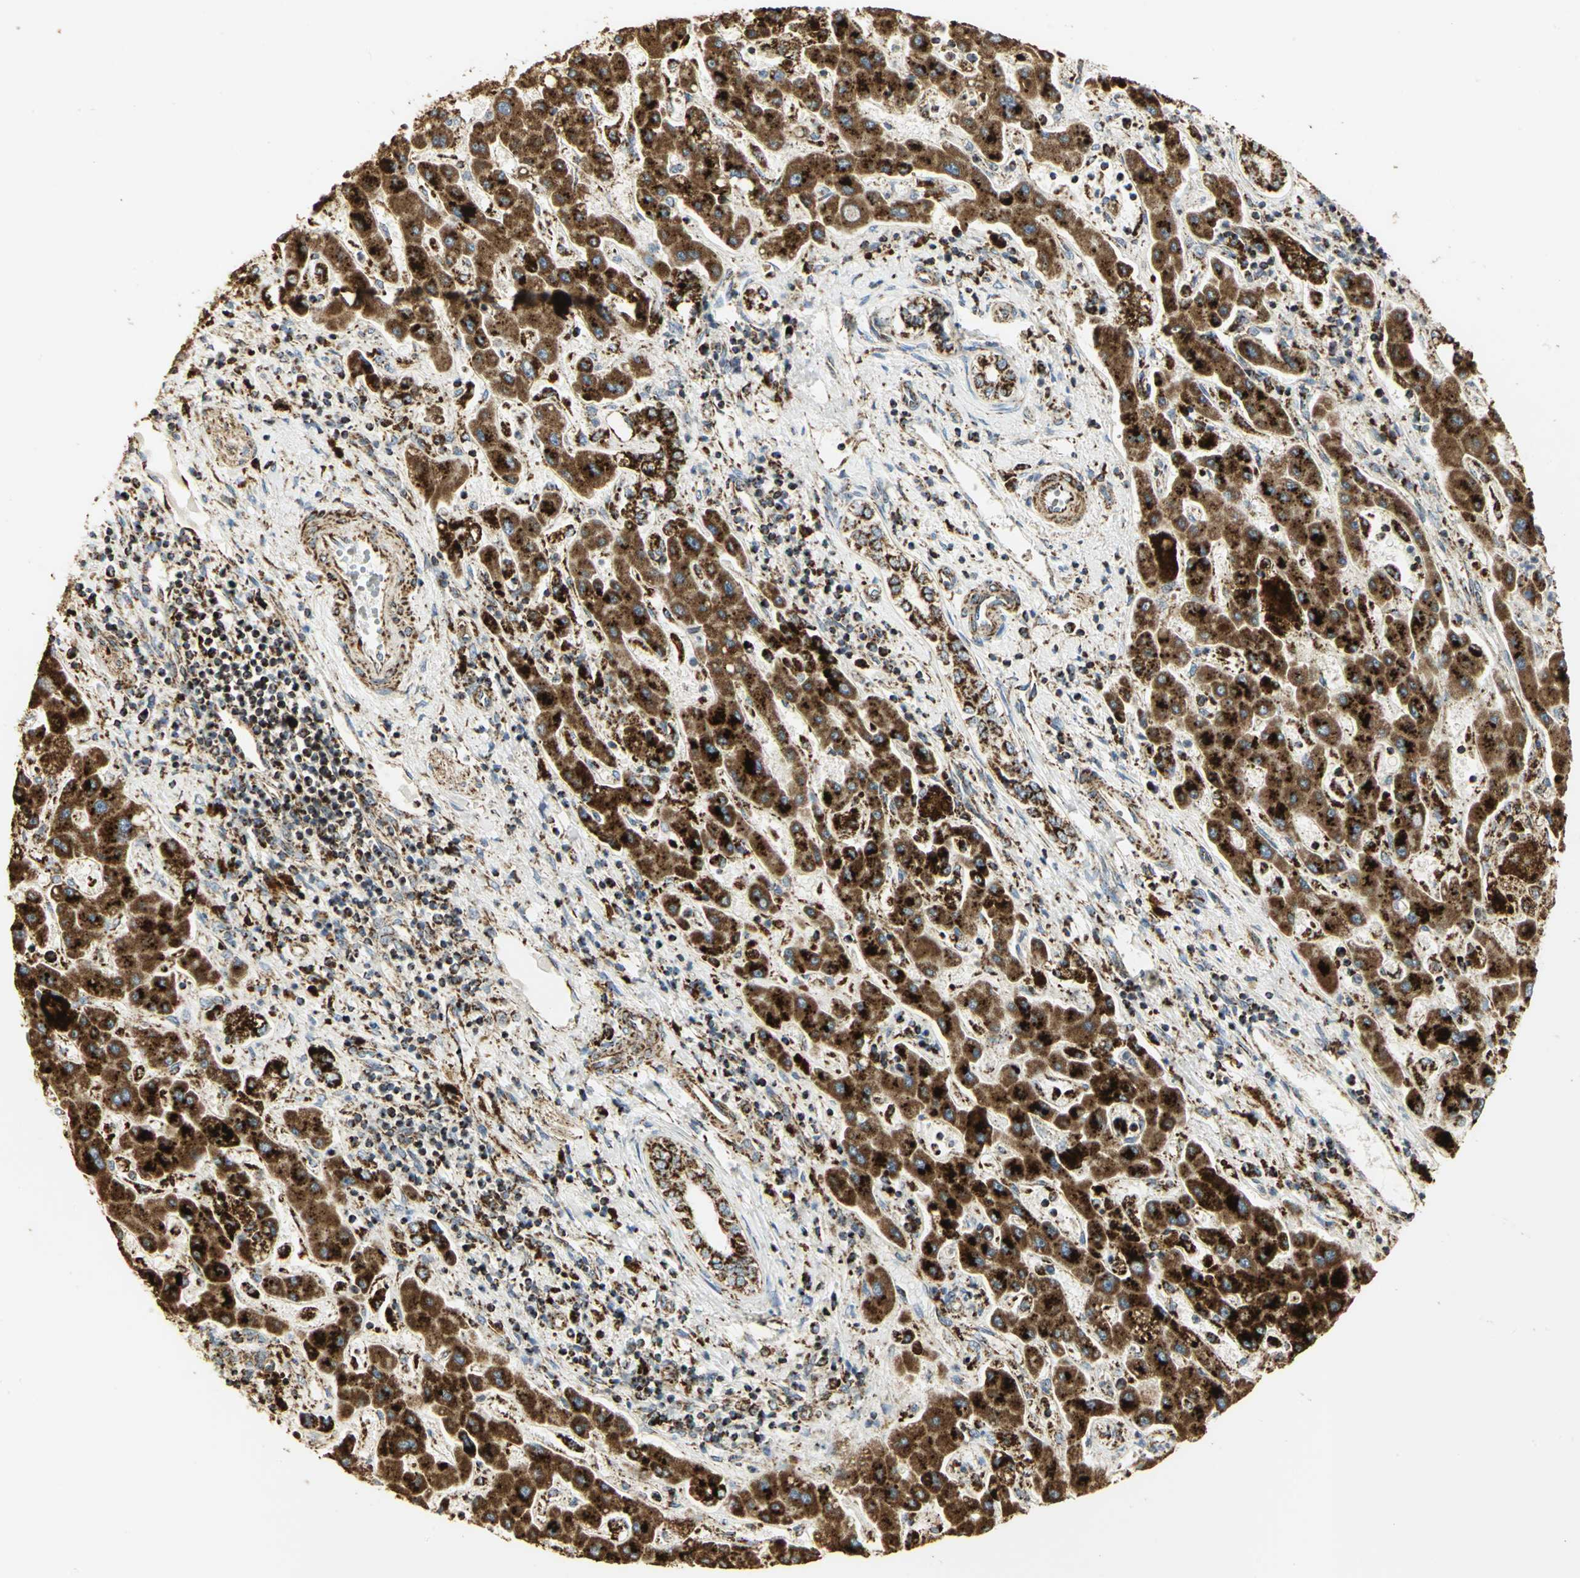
{"staining": {"intensity": "strong", "quantity": ">75%", "location": "cytoplasmic/membranous"}, "tissue": "liver cancer", "cell_type": "Tumor cells", "image_type": "cancer", "snomed": [{"axis": "morphology", "description": "Cholangiocarcinoma"}, {"axis": "topography", "description": "Liver"}], "caption": "High-power microscopy captured an IHC histopathology image of liver cancer (cholangiocarcinoma), revealing strong cytoplasmic/membranous staining in about >75% of tumor cells.", "gene": "VDAC1", "patient": {"sex": "male", "age": 50}}